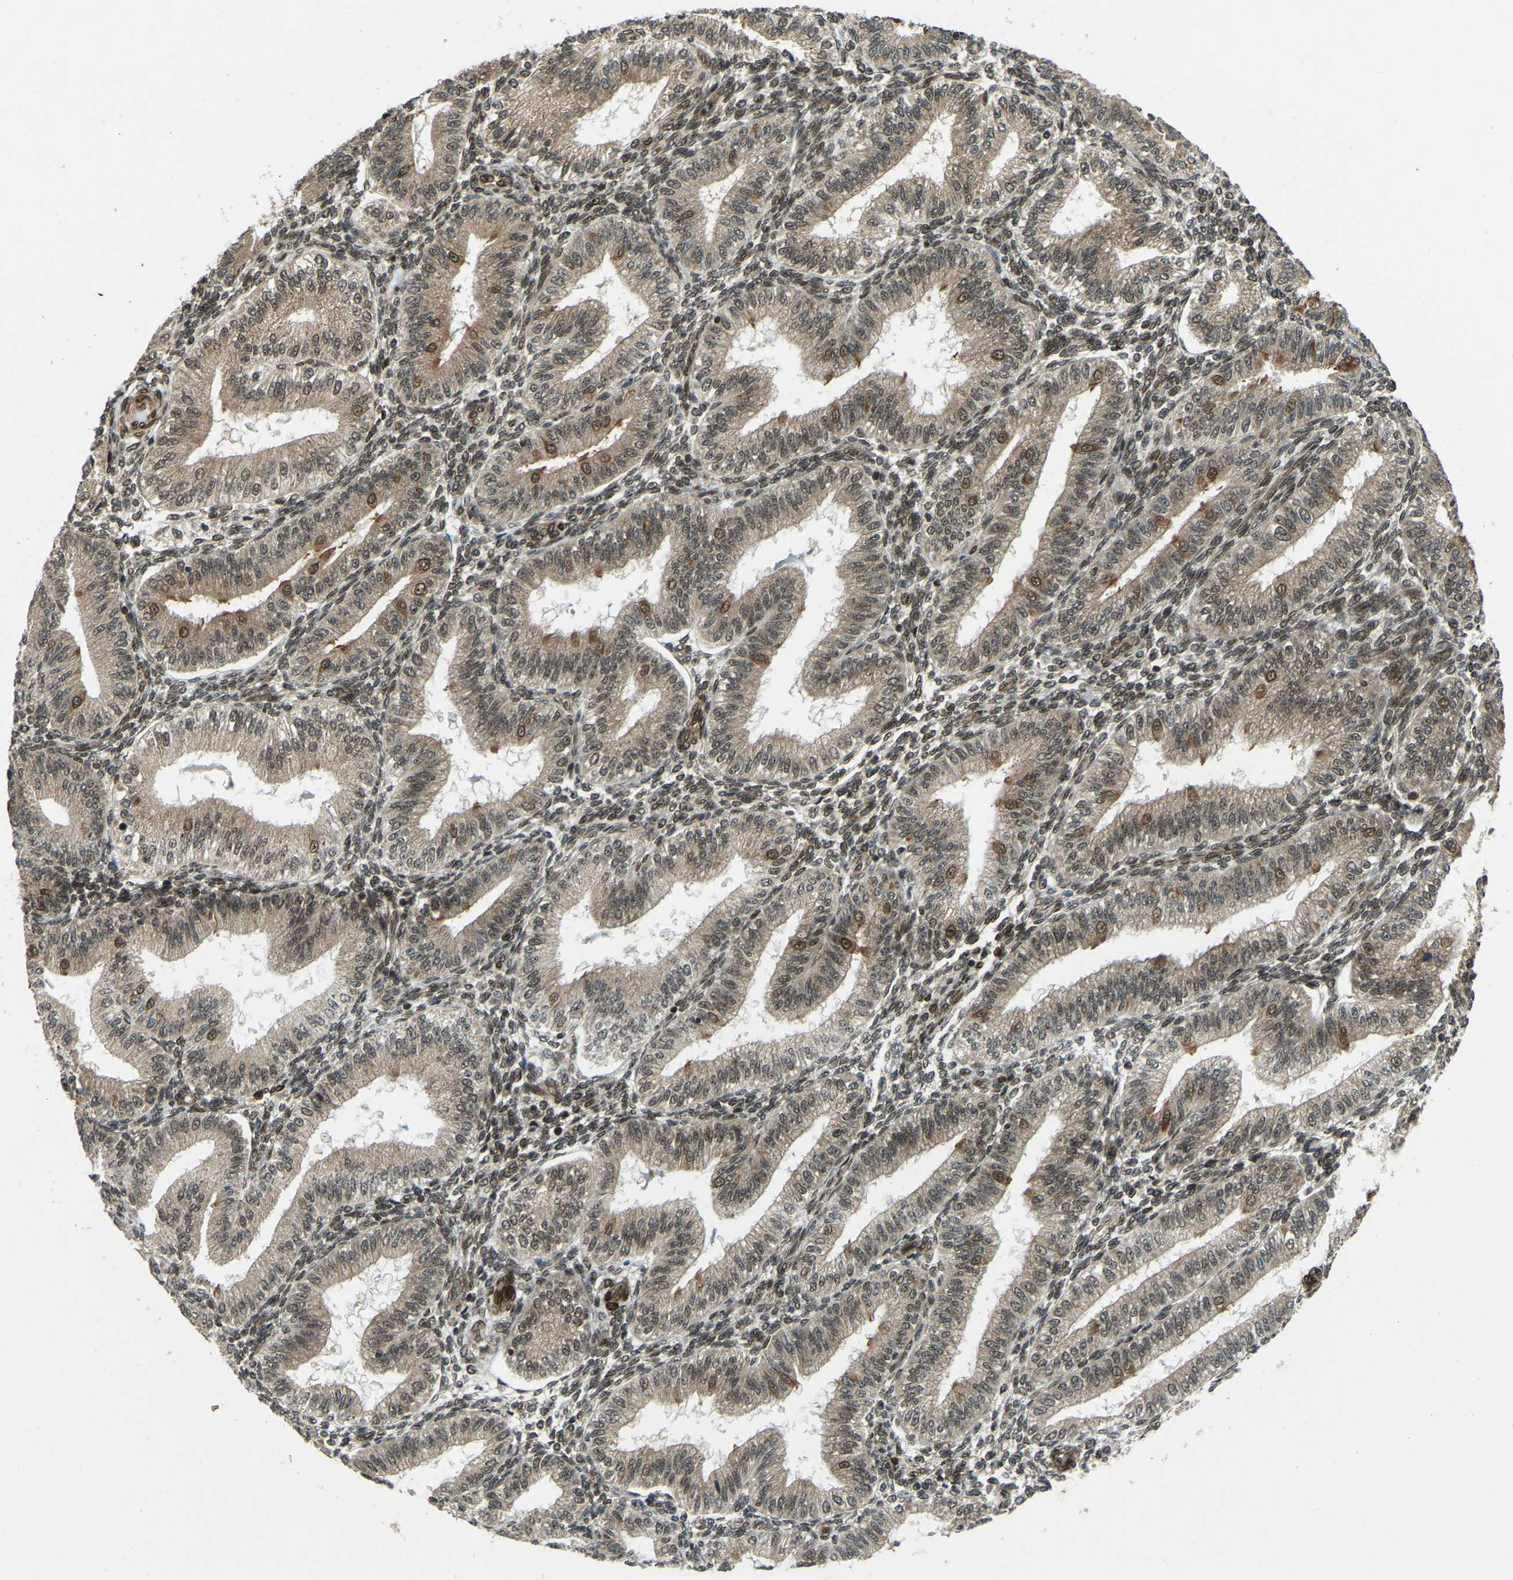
{"staining": {"intensity": "moderate", "quantity": "25%-75%", "location": "nuclear"}, "tissue": "endometrium", "cell_type": "Cells in endometrial stroma", "image_type": "normal", "snomed": [{"axis": "morphology", "description": "Normal tissue, NOS"}, {"axis": "topography", "description": "Endometrium"}], "caption": "Immunohistochemistry (IHC) histopathology image of benign endometrium: human endometrium stained using immunohistochemistry shows medium levels of moderate protein expression localized specifically in the nuclear of cells in endometrial stroma, appearing as a nuclear brown color.", "gene": "SYNE1", "patient": {"sex": "female", "age": 39}}